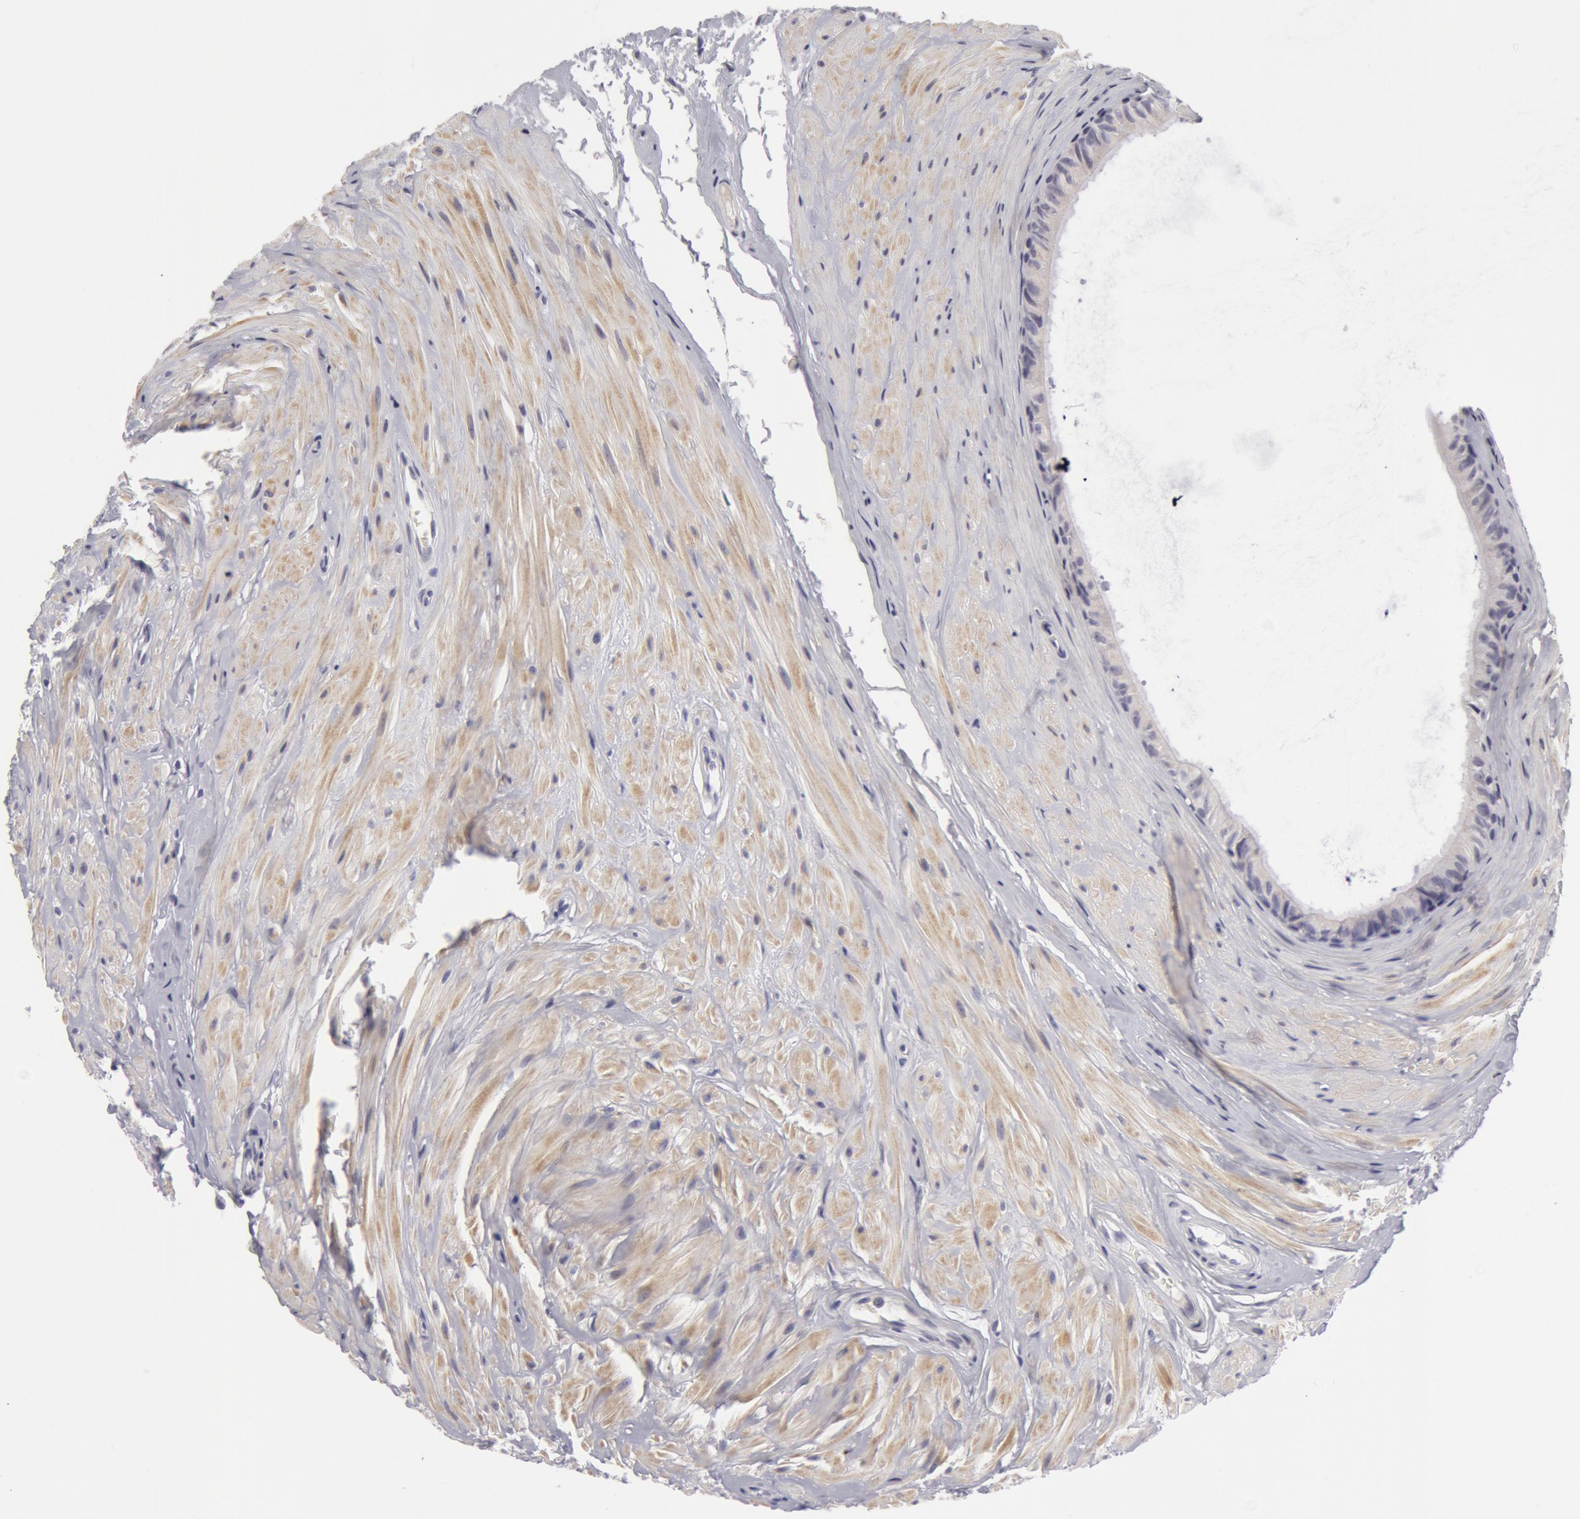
{"staining": {"intensity": "negative", "quantity": "none", "location": "none"}, "tissue": "epididymis", "cell_type": "Glandular cells", "image_type": "normal", "snomed": [{"axis": "morphology", "description": "Normal tissue, NOS"}, {"axis": "topography", "description": "Epididymis"}], "caption": "An immunohistochemistry histopathology image of unremarkable epididymis is shown. There is no staining in glandular cells of epididymis.", "gene": "NLGN4X", "patient": {"sex": "male", "age": 52}}